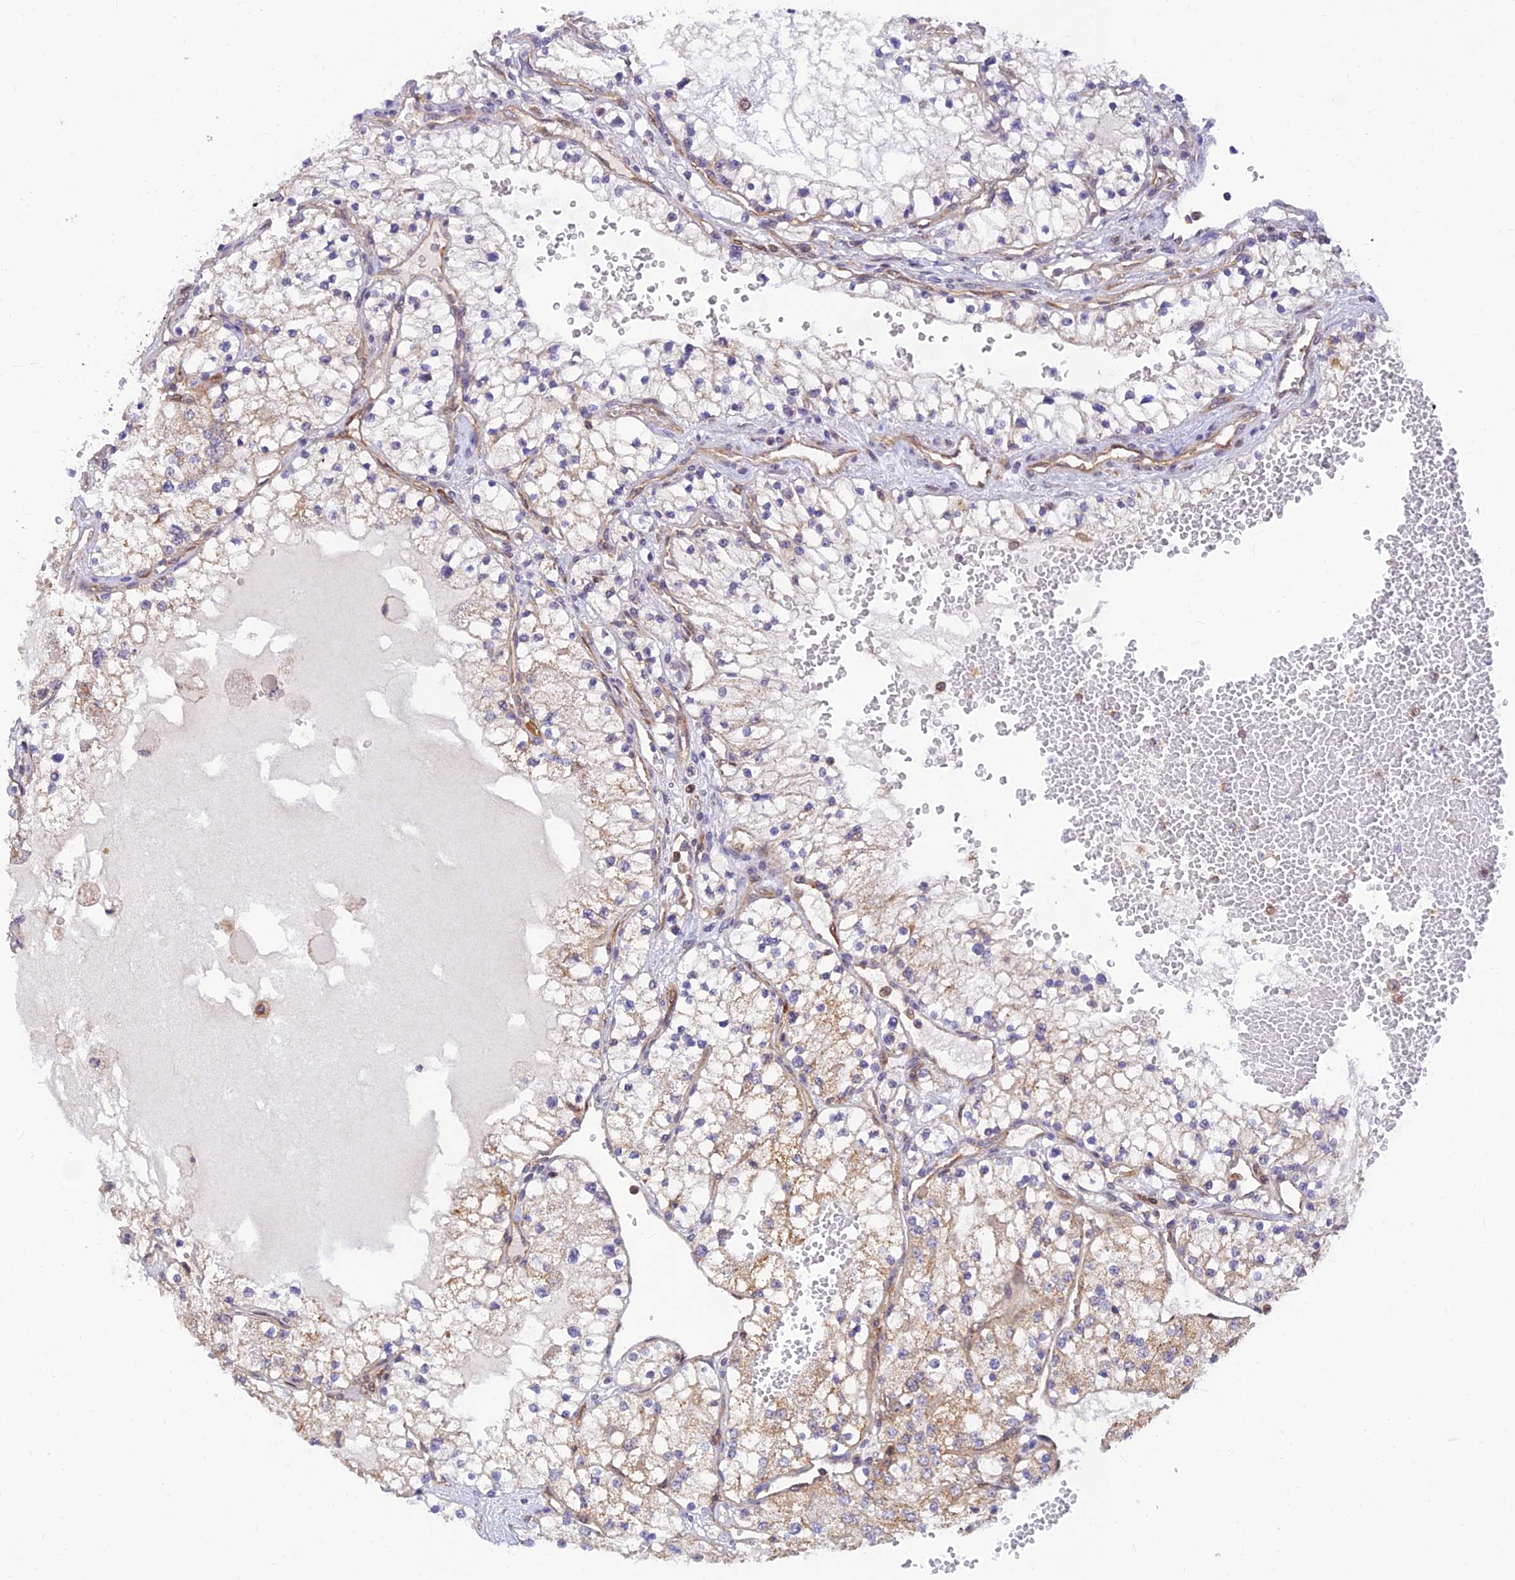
{"staining": {"intensity": "weak", "quantity": "25%-75%", "location": "cytoplasmic/membranous"}, "tissue": "renal cancer", "cell_type": "Tumor cells", "image_type": "cancer", "snomed": [{"axis": "morphology", "description": "Normal tissue, NOS"}, {"axis": "morphology", "description": "Adenocarcinoma, NOS"}, {"axis": "topography", "description": "Kidney"}], "caption": "The immunohistochemical stain labels weak cytoplasmic/membranous staining in tumor cells of adenocarcinoma (renal) tissue. Using DAB (brown) and hematoxylin (blue) stains, captured at high magnification using brightfield microscopy.", "gene": "LYSMD2", "patient": {"sex": "male", "age": 68}}